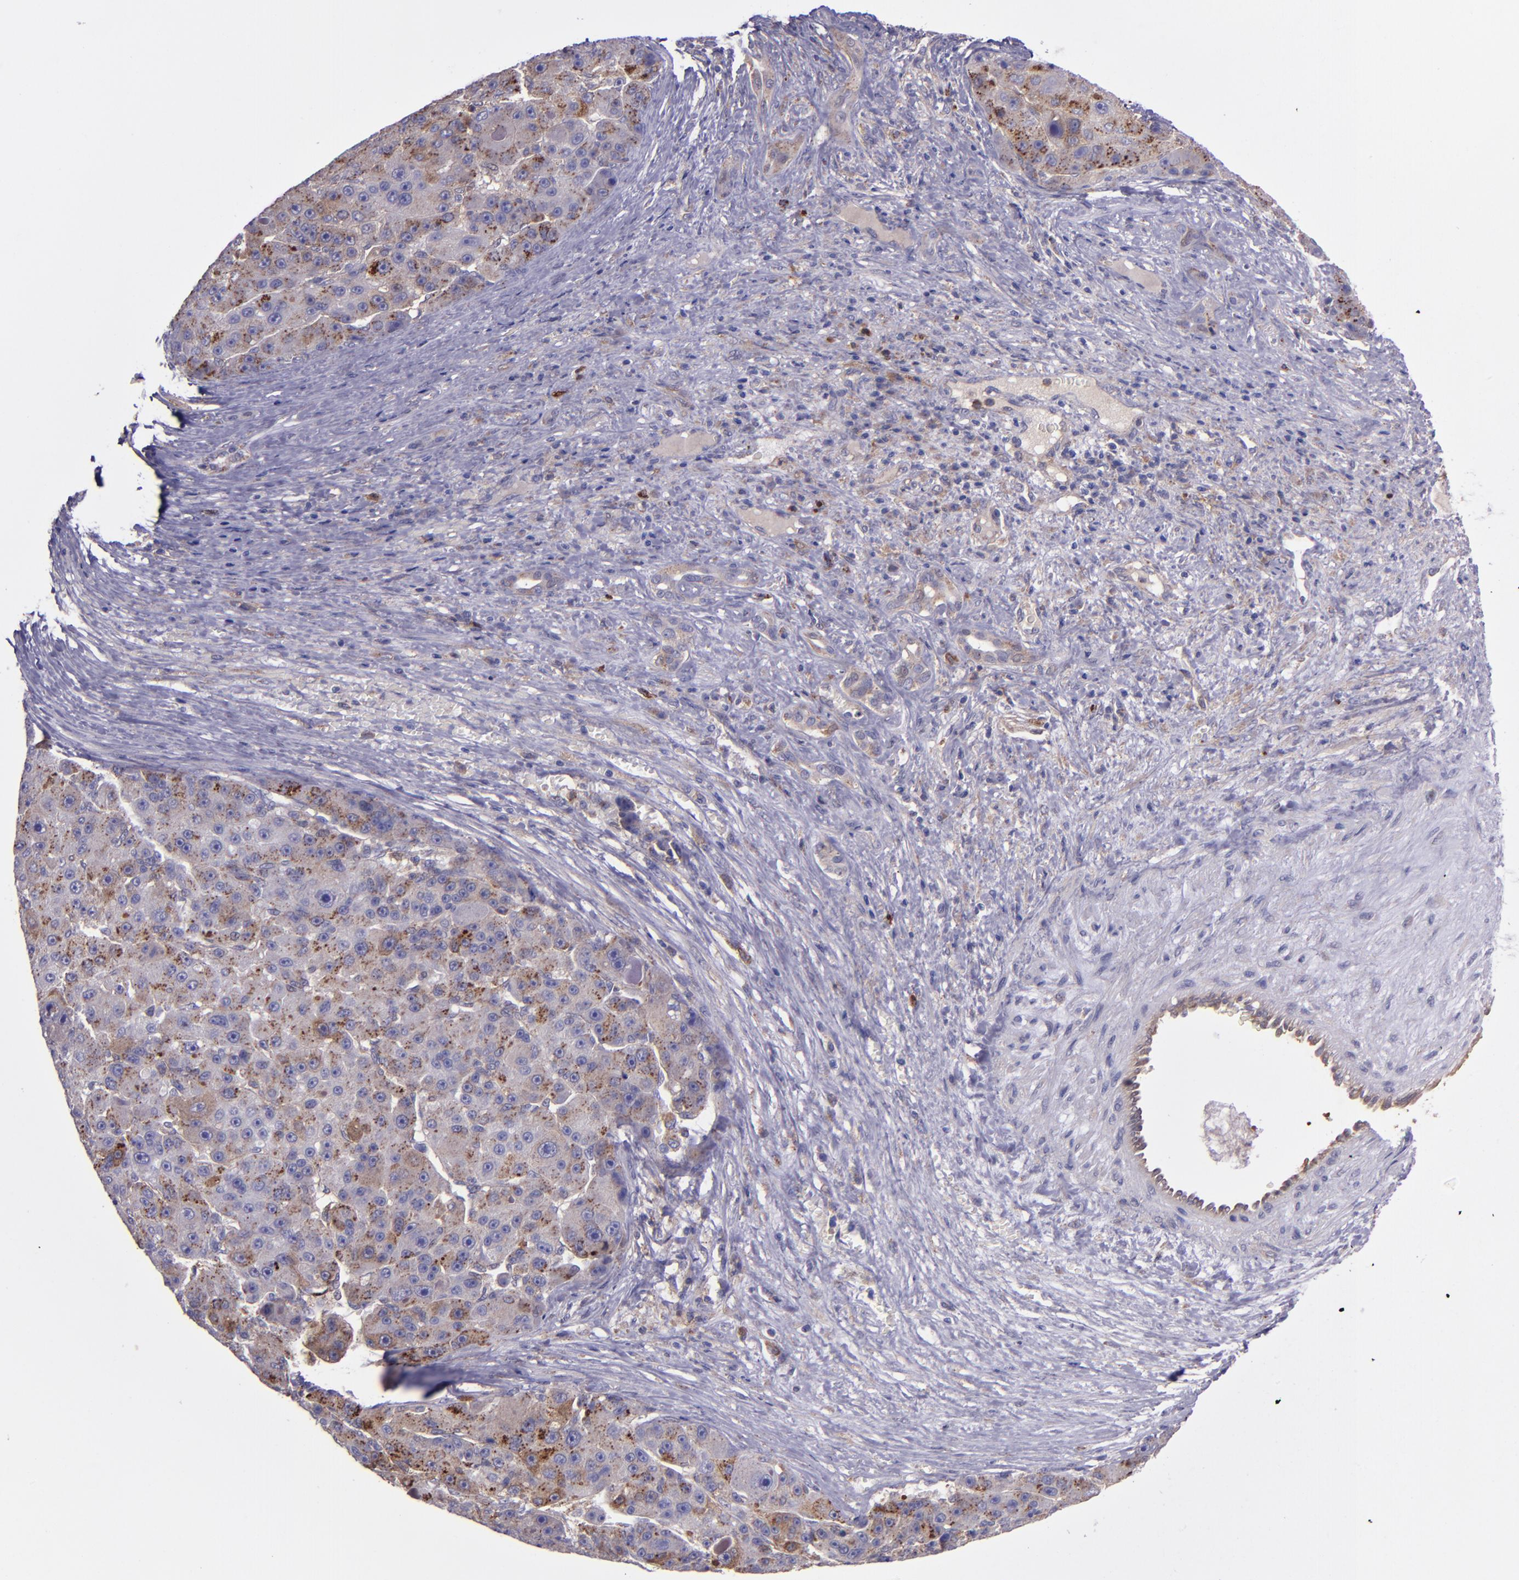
{"staining": {"intensity": "moderate", "quantity": "25%-75%", "location": "cytoplasmic/membranous"}, "tissue": "liver cancer", "cell_type": "Tumor cells", "image_type": "cancer", "snomed": [{"axis": "morphology", "description": "Carcinoma, Hepatocellular, NOS"}, {"axis": "topography", "description": "Liver"}], "caption": "Liver cancer (hepatocellular carcinoma) stained with a protein marker exhibits moderate staining in tumor cells.", "gene": "WASHC1", "patient": {"sex": "male", "age": 76}}